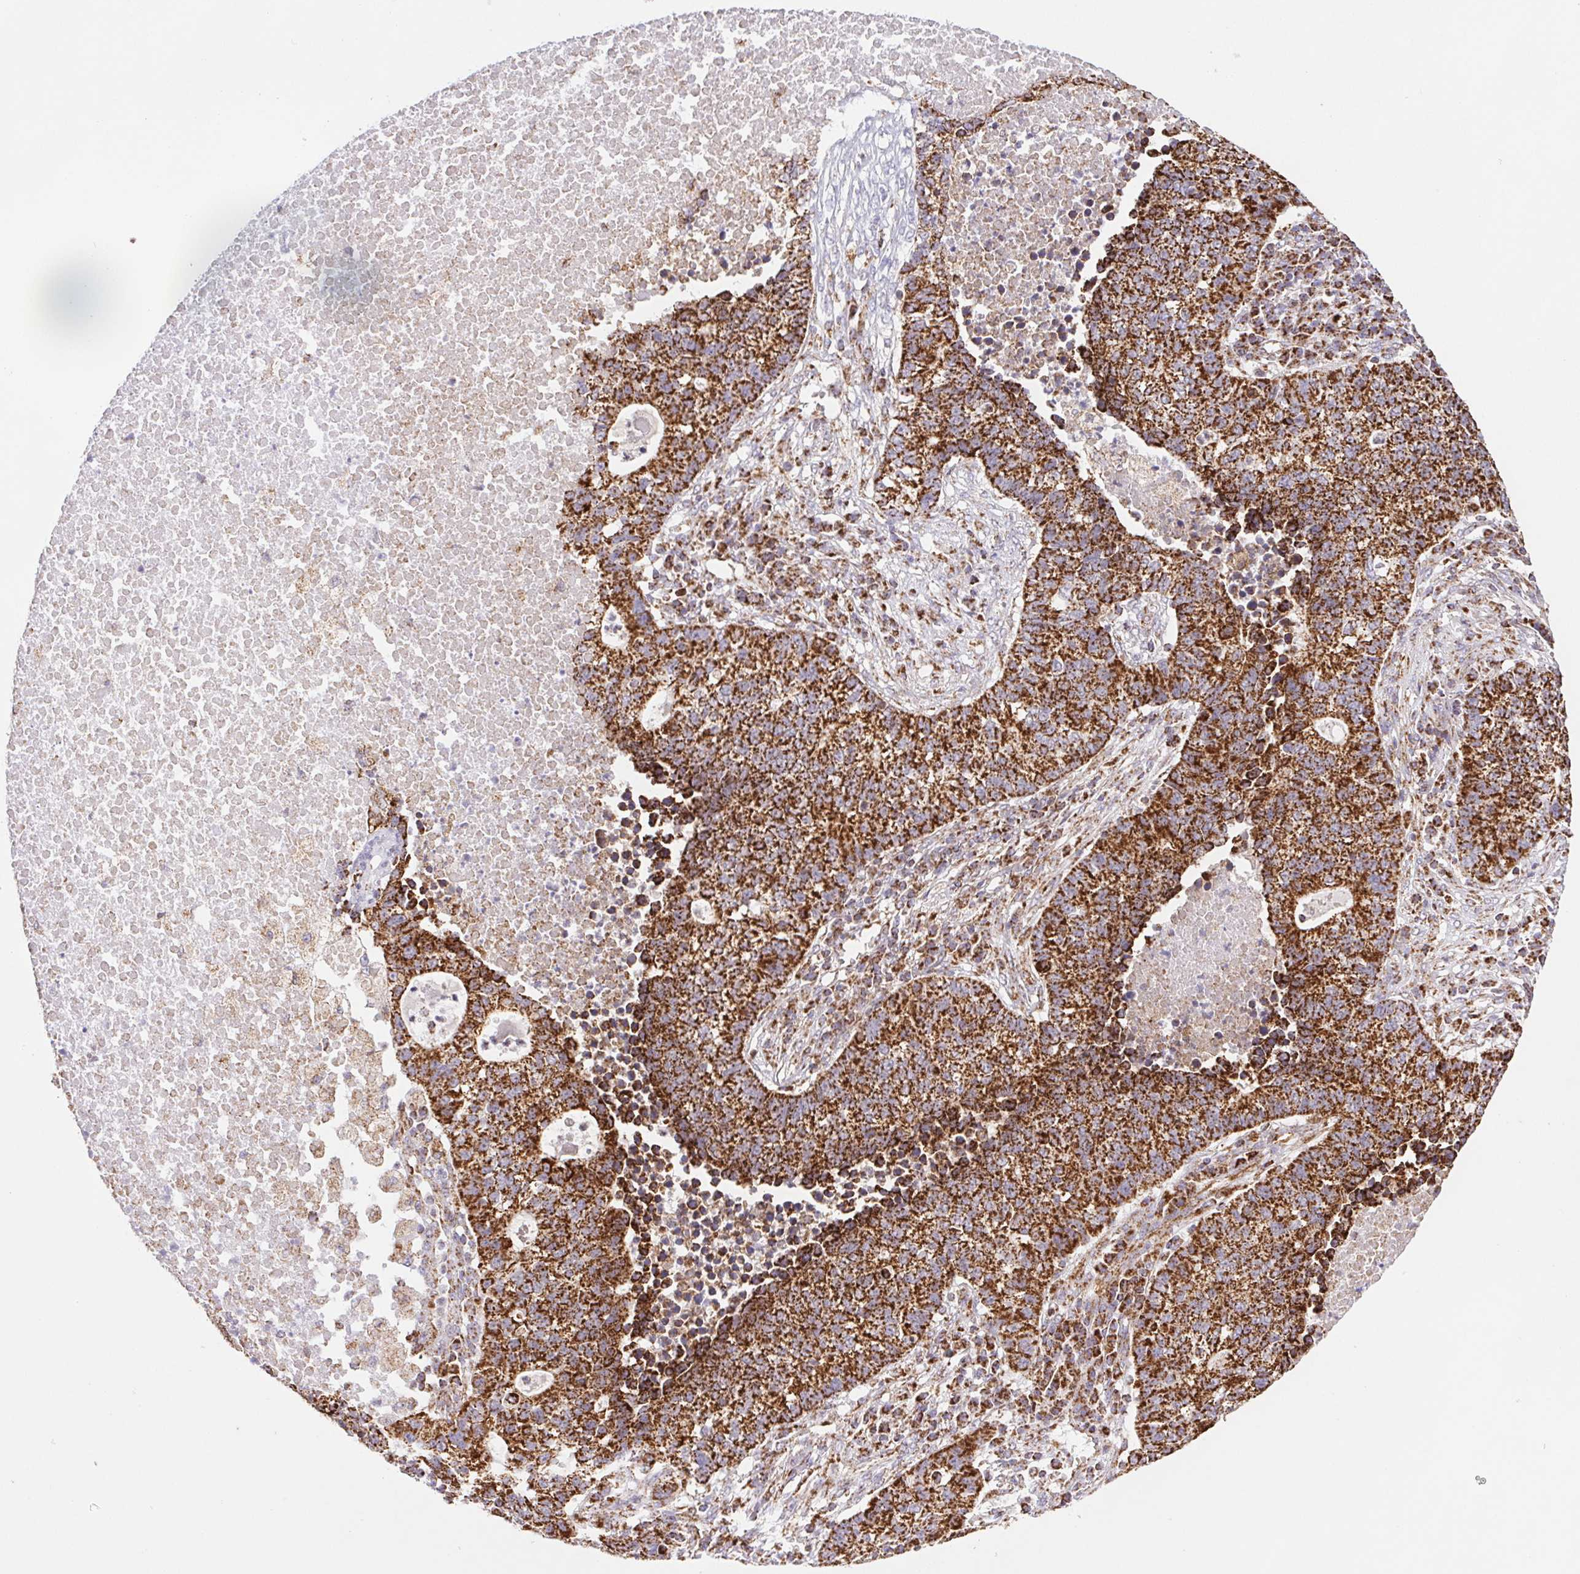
{"staining": {"intensity": "strong", "quantity": ">75%", "location": "cytoplasmic/membranous"}, "tissue": "lung cancer", "cell_type": "Tumor cells", "image_type": "cancer", "snomed": [{"axis": "morphology", "description": "Adenocarcinoma, NOS"}, {"axis": "topography", "description": "Lung"}], "caption": "A brown stain shows strong cytoplasmic/membranous positivity of a protein in lung cancer (adenocarcinoma) tumor cells. (brown staining indicates protein expression, while blue staining denotes nuclei).", "gene": "NIPSNAP2", "patient": {"sex": "male", "age": 57}}